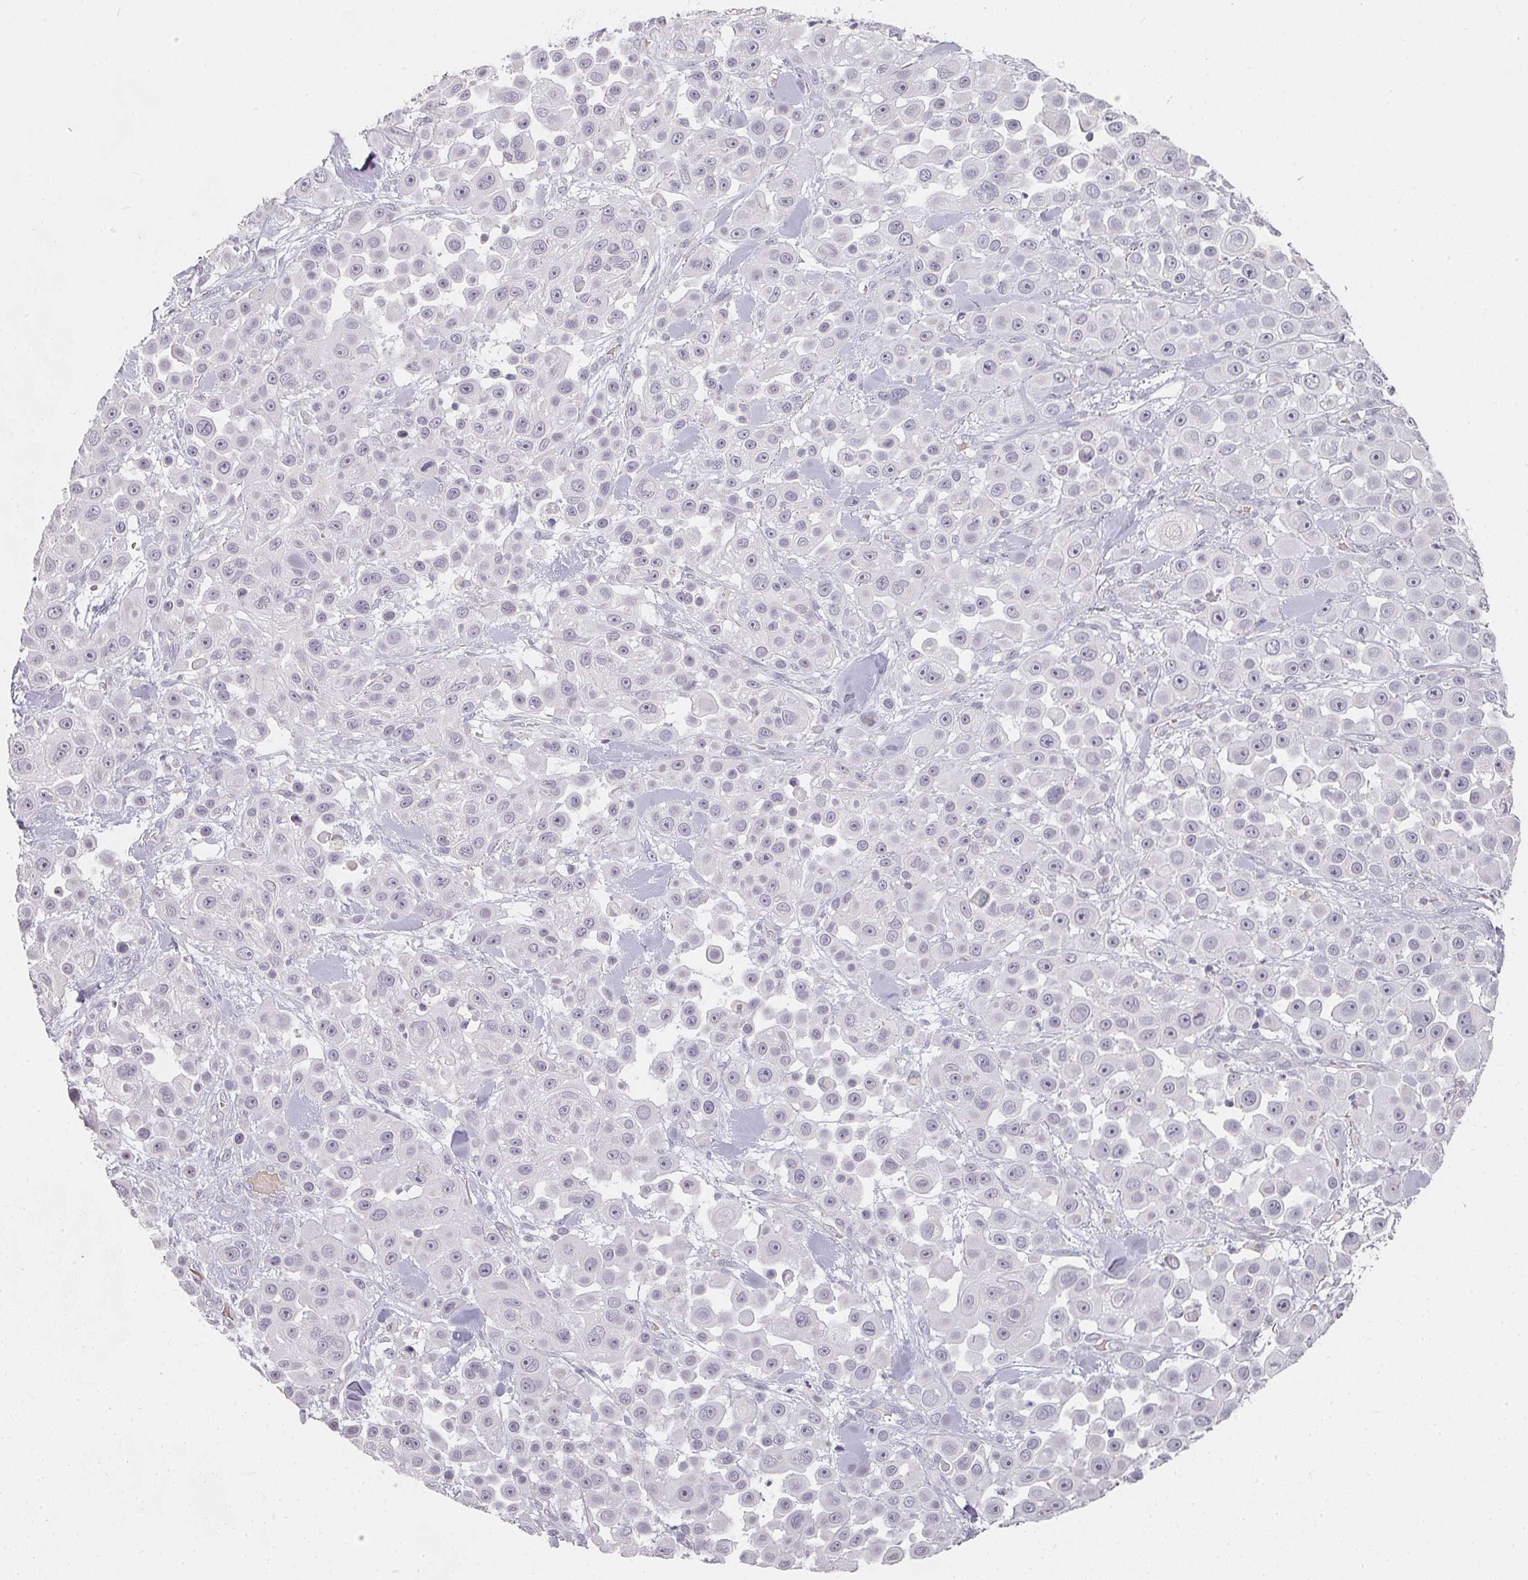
{"staining": {"intensity": "negative", "quantity": "none", "location": "none"}, "tissue": "skin cancer", "cell_type": "Tumor cells", "image_type": "cancer", "snomed": [{"axis": "morphology", "description": "Squamous cell carcinoma, NOS"}, {"axis": "topography", "description": "Skin"}], "caption": "Skin cancer stained for a protein using IHC shows no positivity tumor cells.", "gene": "SHISA2", "patient": {"sex": "male", "age": 67}}